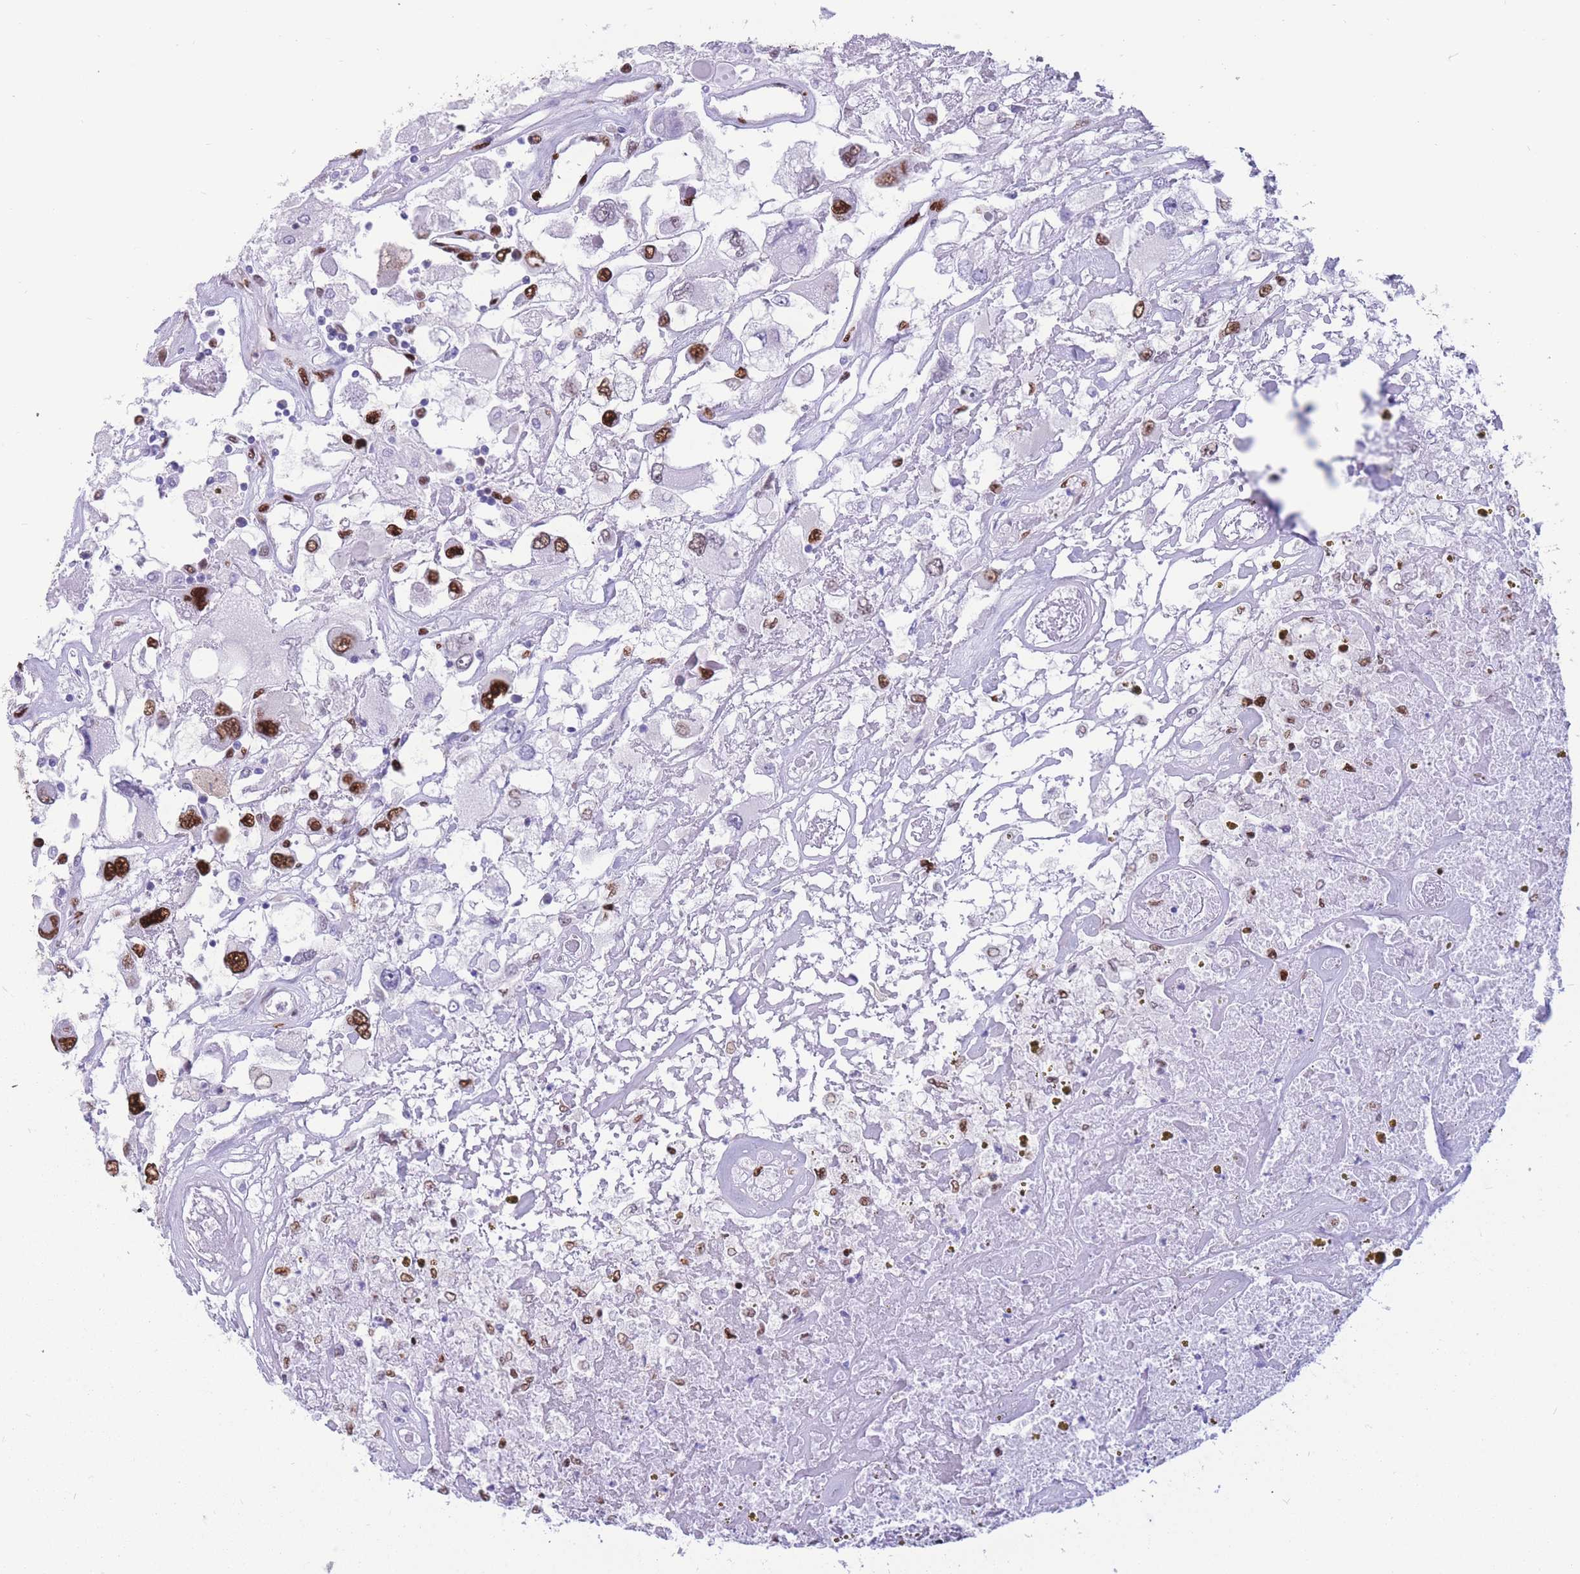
{"staining": {"intensity": "strong", "quantity": ">75%", "location": "nuclear"}, "tissue": "renal cancer", "cell_type": "Tumor cells", "image_type": "cancer", "snomed": [{"axis": "morphology", "description": "Adenocarcinoma, NOS"}, {"axis": "topography", "description": "Kidney"}], "caption": "Brown immunohistochemical staining in adenocarcinoma (renal) exhibits strong nuclear staining in about >75% of tumor cells.", "gene": "NASP", "patient": {"sex": "female", "age": 52}}